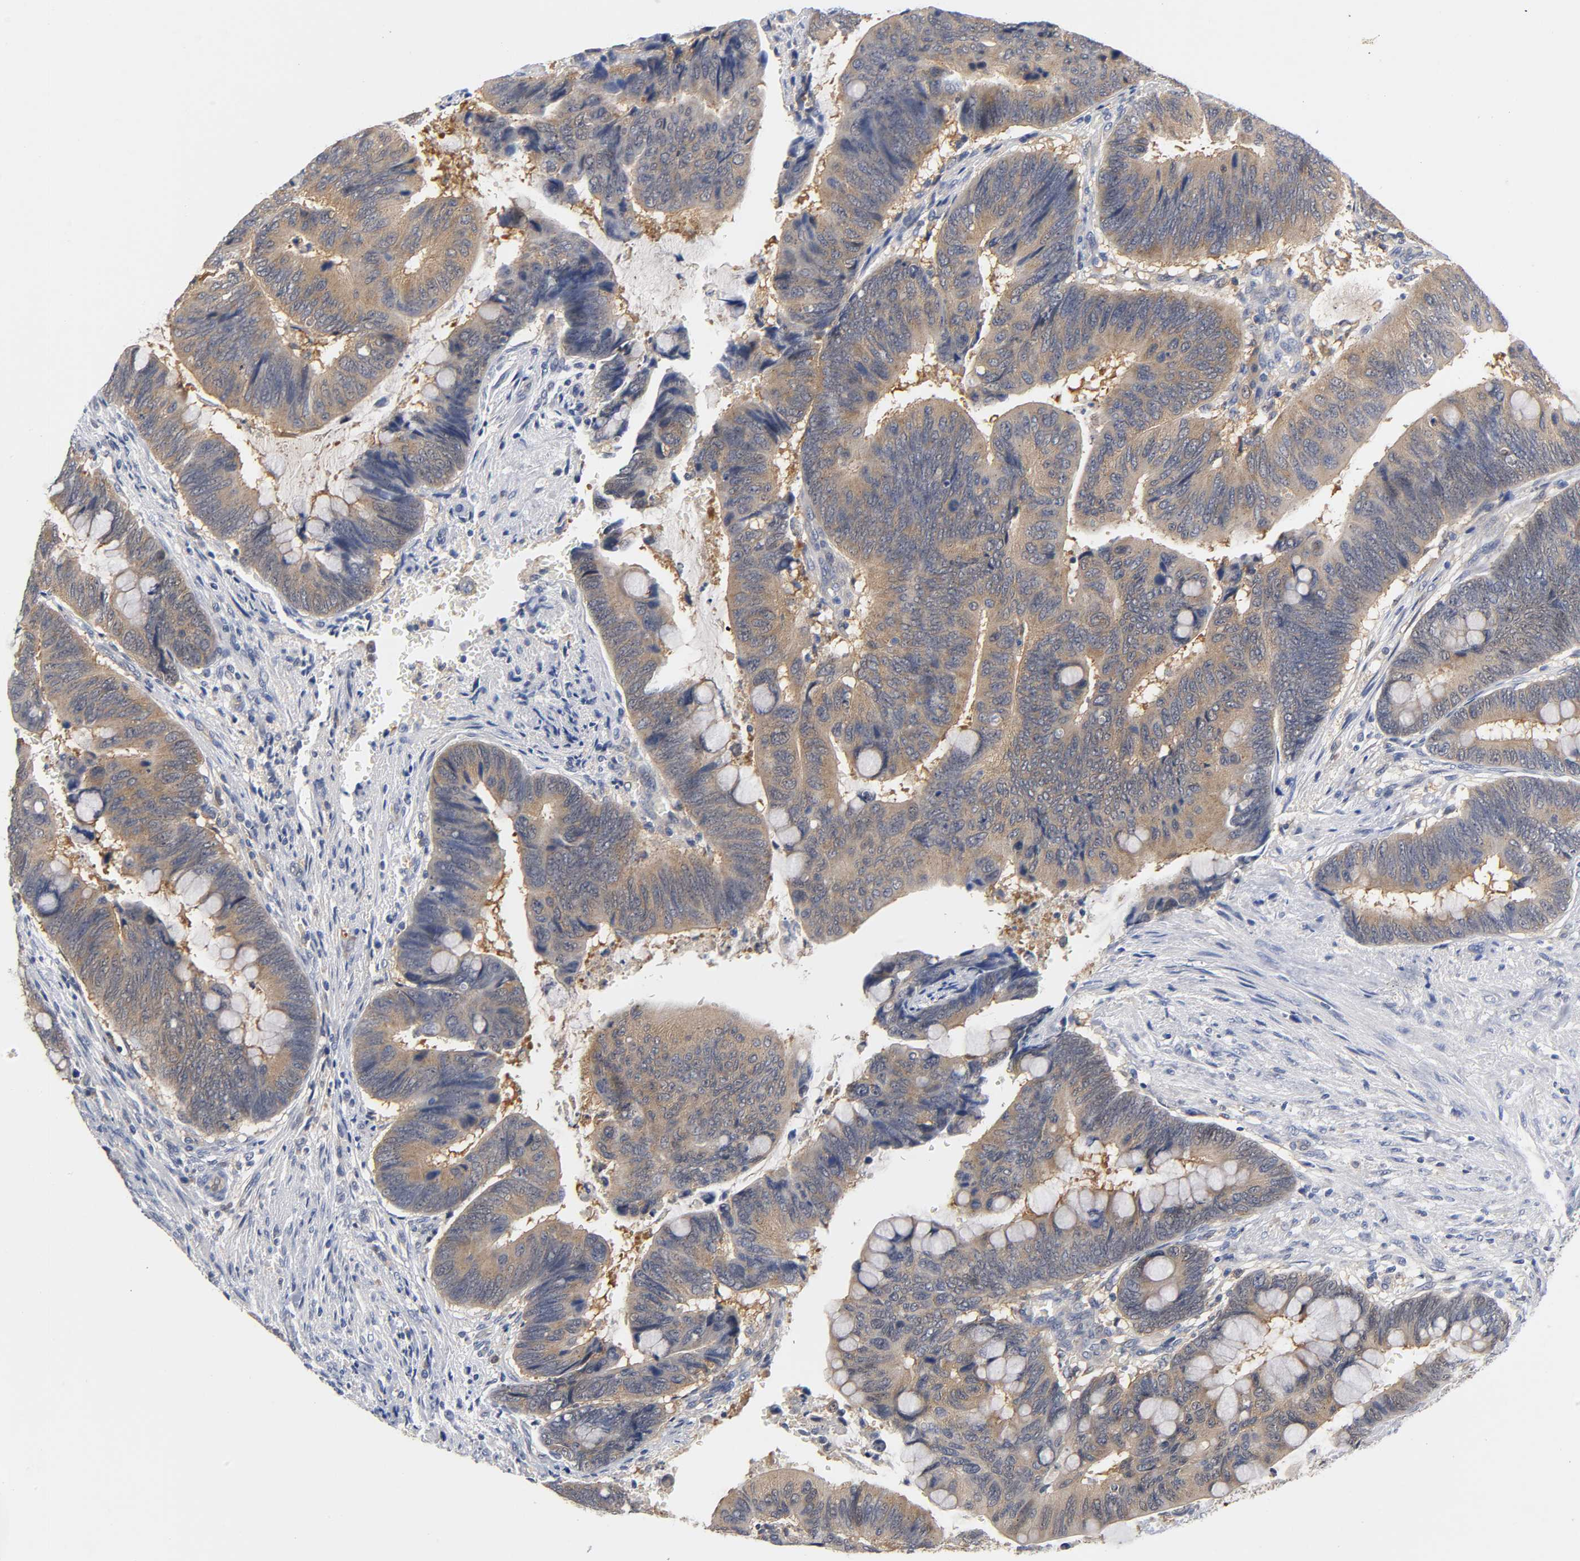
{"staining": {"intensity": "moderate", "quantity": ">75%", "location": "cytoplasmic/membranous"}, "tissue": "colorectal cancer", "cell_type": "Tumor cells", "image_type": "cancer", "snomed": [{"axis": "morphology", "description": "Normal tissue, NOS"}, {"axis": "morphology", "description": "Adenocarcinoma, NOS"}, {"axis": "topography", "description": "Rectum"}], "caption": "Protein expression analysis of human colorectal cancer (adenocarcinoma) reveals moderate cytoplasmic/membranous positivity in approximately >75% of tumor cells.", "gene": "FYN", "patient": {"sex": "male", "age": 92}}